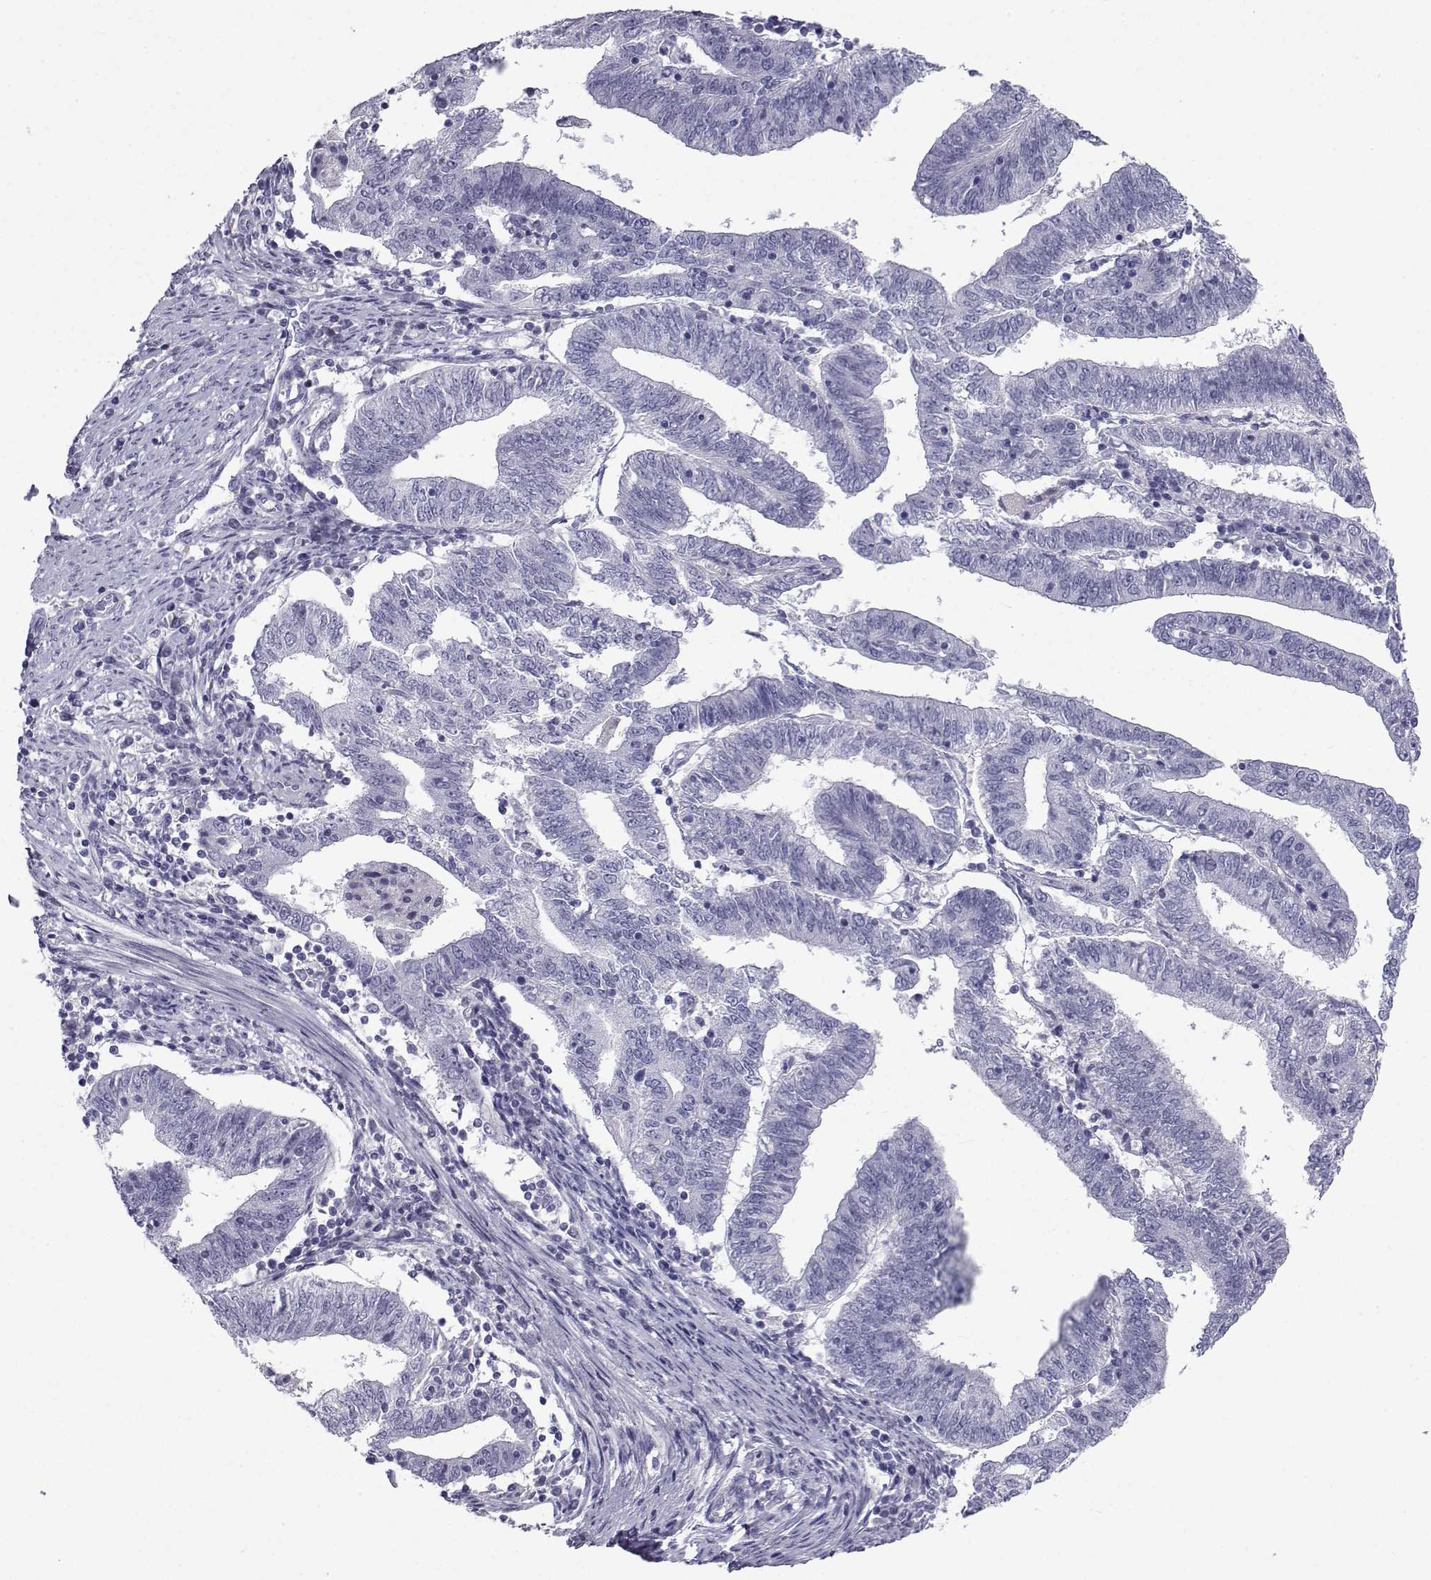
{"staining": {"intensity": "negative", "quantity": "none", "location": "none"}, "tissue": "endometrial cancer", "cell_type": "Tumor cells", "image_type": "cancer", "snomed": [{"axis": "morphology", "description": "Adenocarcinoma, NOS"}, {"axis": "topography", "description": "Endometrium"}], "caption": "Immunohistochemistry (IHC) histopathology image of neoplastic tissue: human endometrial cancer (adenocarcinoma) stained with DAB displays no significant protein staining in tumor cells.", "gene": "PCSK1N", "patient": {"sex": "female", "age": 82}}